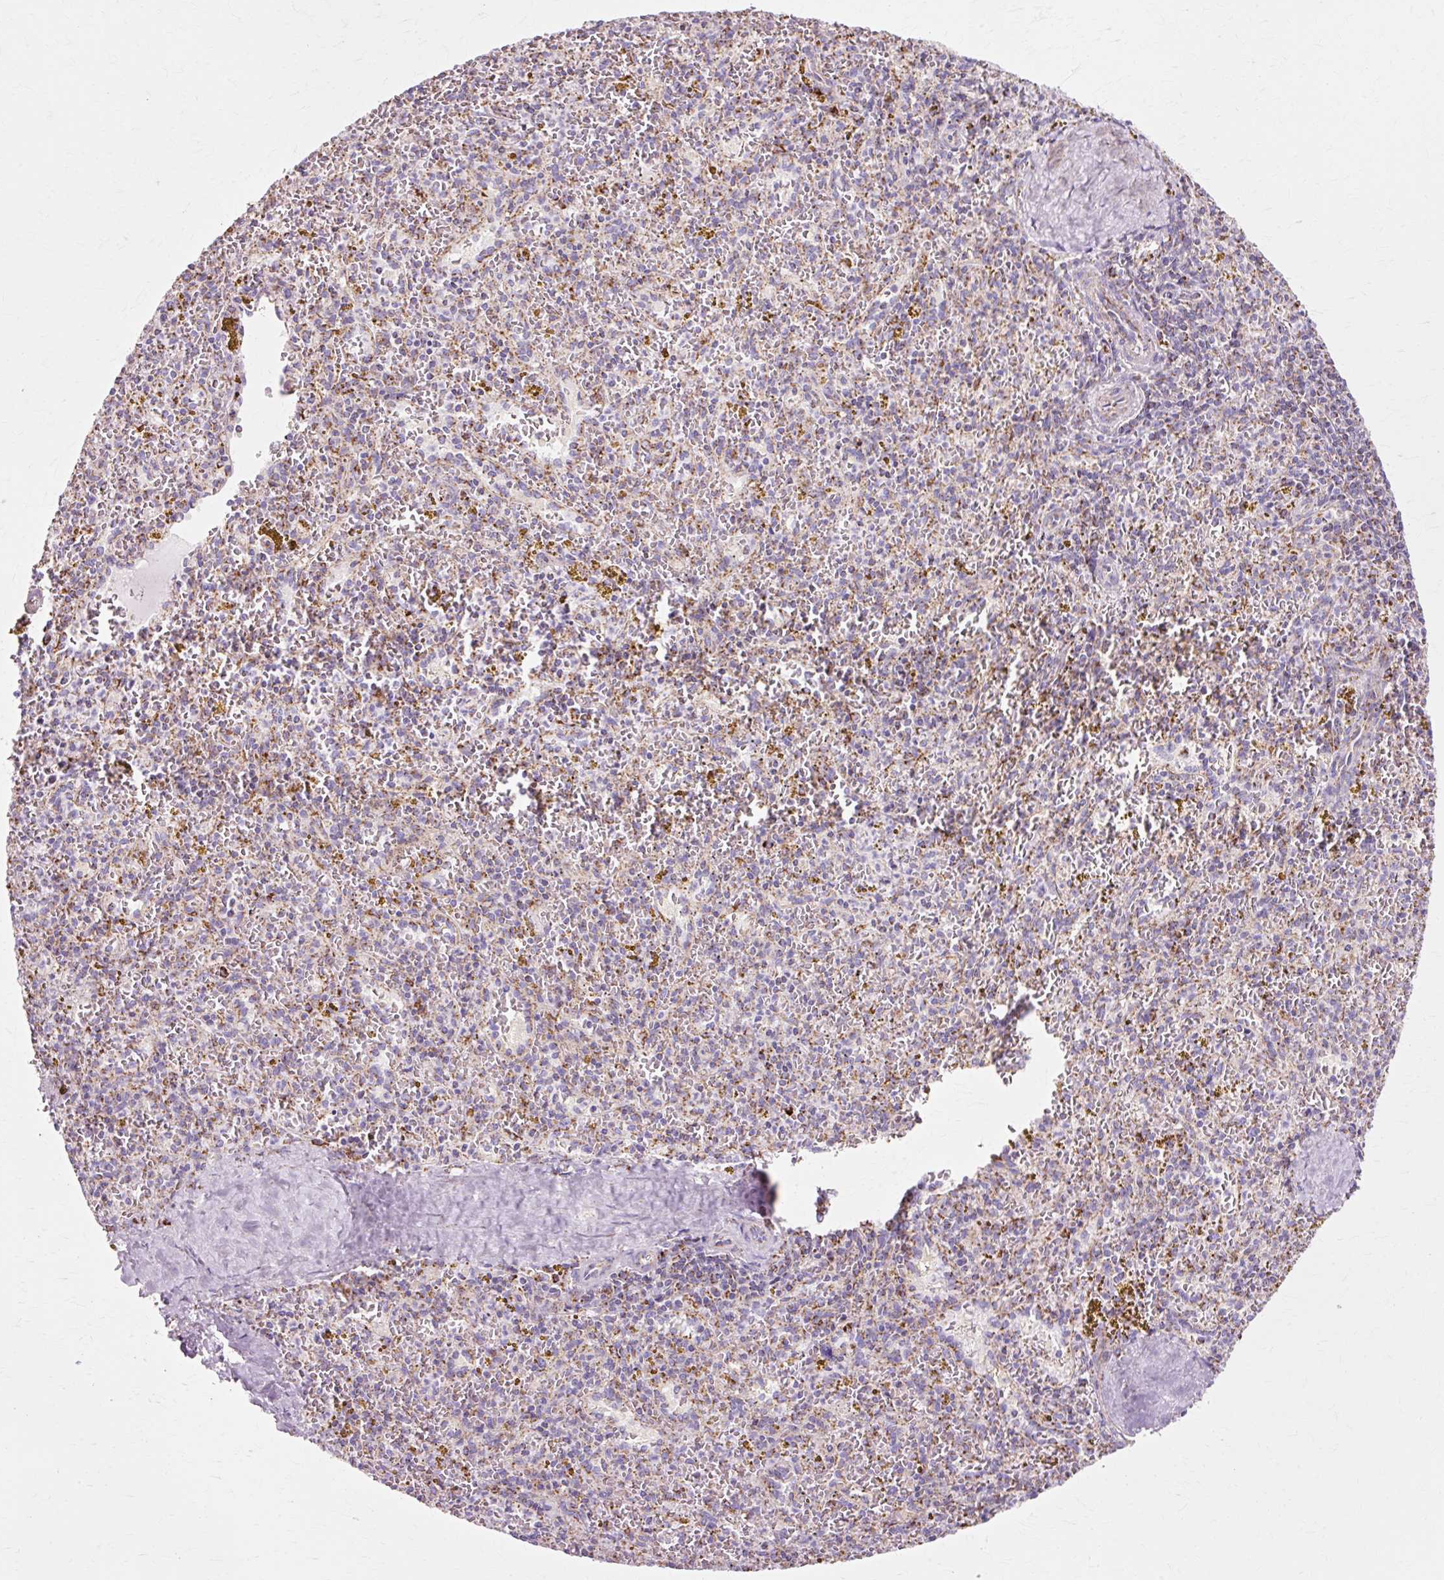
{"staining": {"intensity": "weak", "quantity": "<25%", "location": "cytoplasmic/membranous"}, "tissue": "spleen", "cell_type": "Cells in red pulp", "image_type": "normal", "snomed": [{"axis": "morphology", "description": "Normal tissue, NOS"}, {"axis": "topography", "description": "Spleen"}], "caption": "Human spleen stained for a protein using immunohistochemistry exhibits no positivity in cells in red pulp.", "gene": "ATP5PO", "patient": {"sex": "male", "age": 57}}